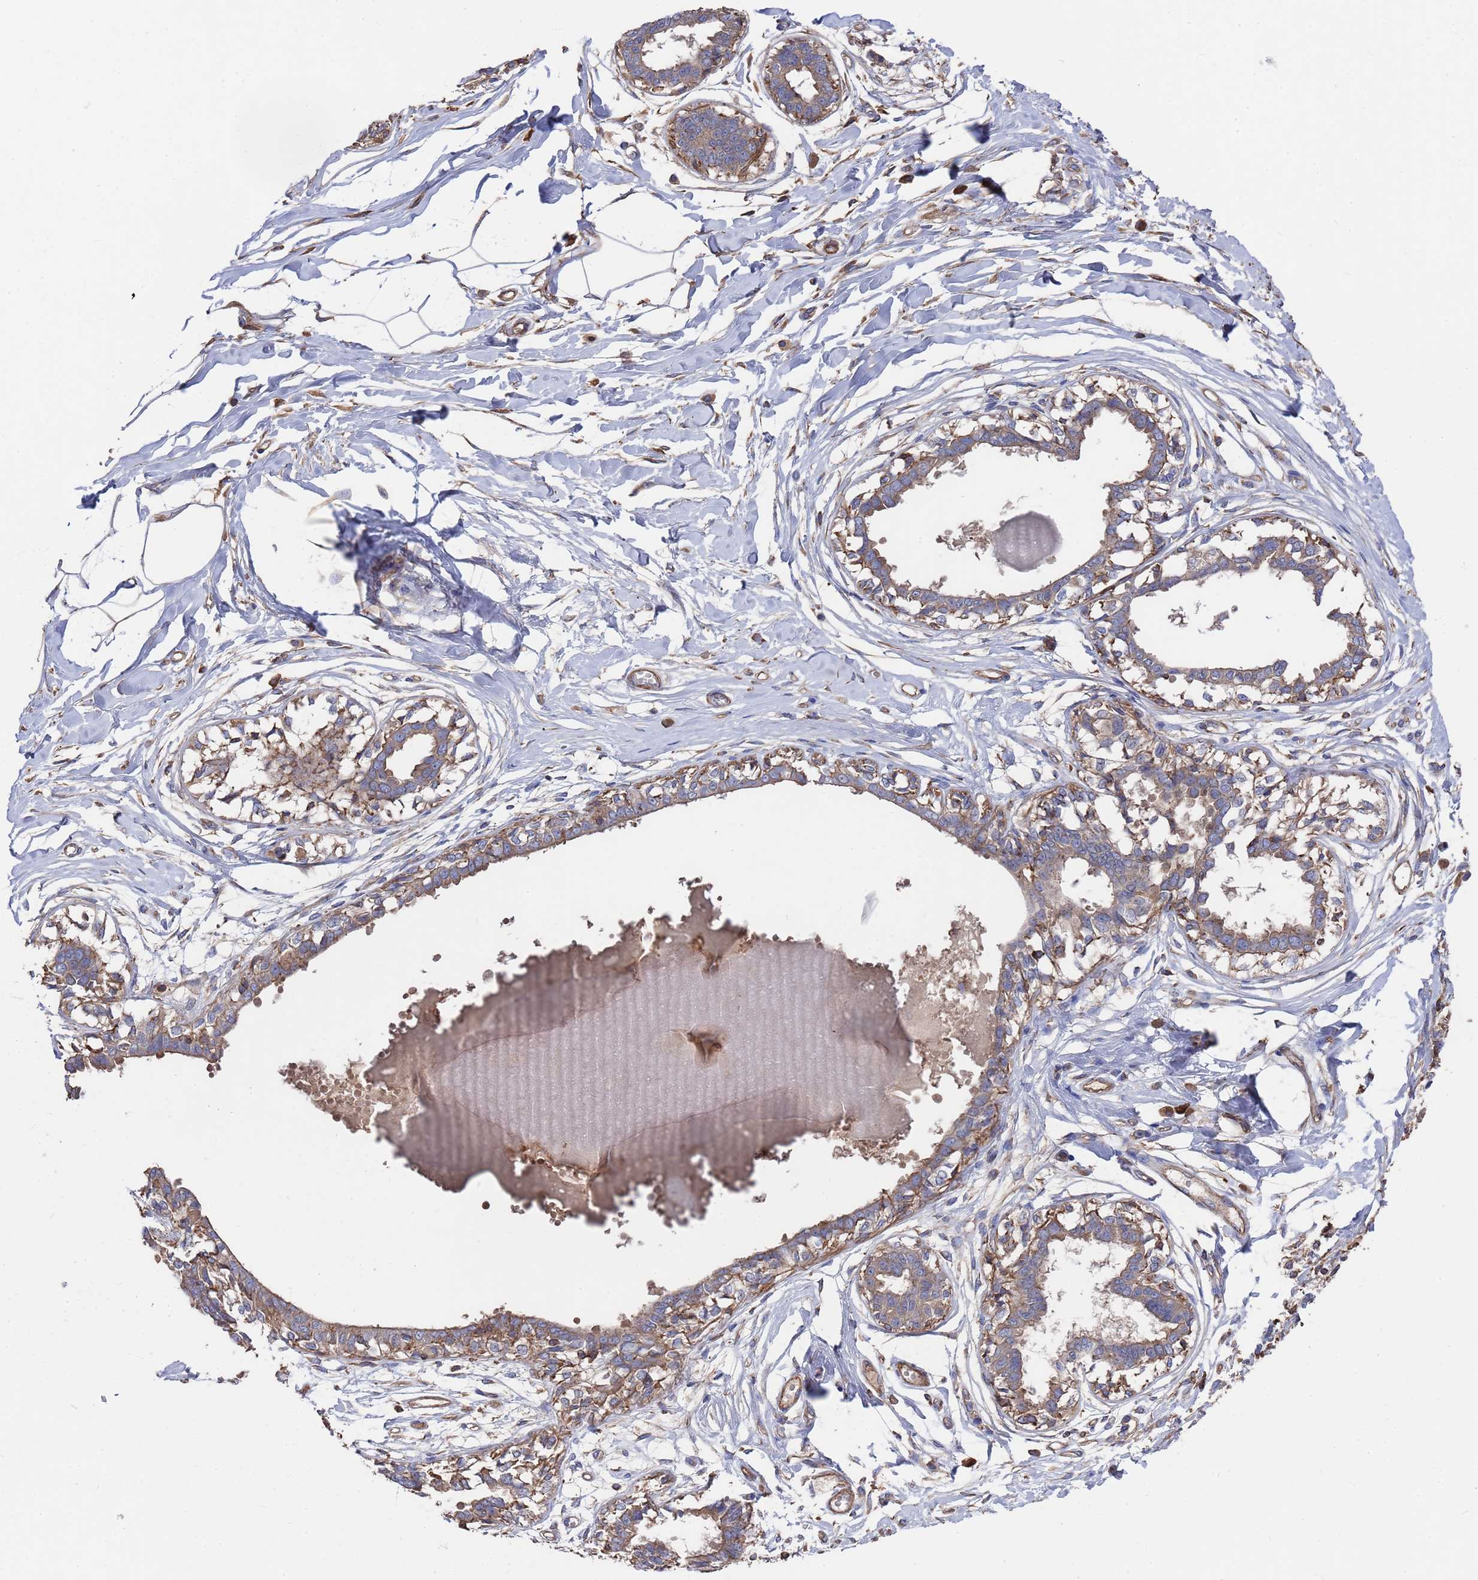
{"staining": {"intensity": "moderate", "quantity": ">75%", "location": "cytoplasmic/membranous"}, "tissue": "breast", "cell_type": "Adipocytes", "image_type": "normal", "snomed": [{"axis": "morphology", "description": "Normal tissue, NOS"}, {"axis": "topography", "description": "Breast"}], "caption": "Adipocytes demonstrate medium levels of moderate cytoplasmic/membranous expression in about >75% of cells in benign human breast.", "gene": "PYCR1", "patient": {"sex": "female", "age": 45}}